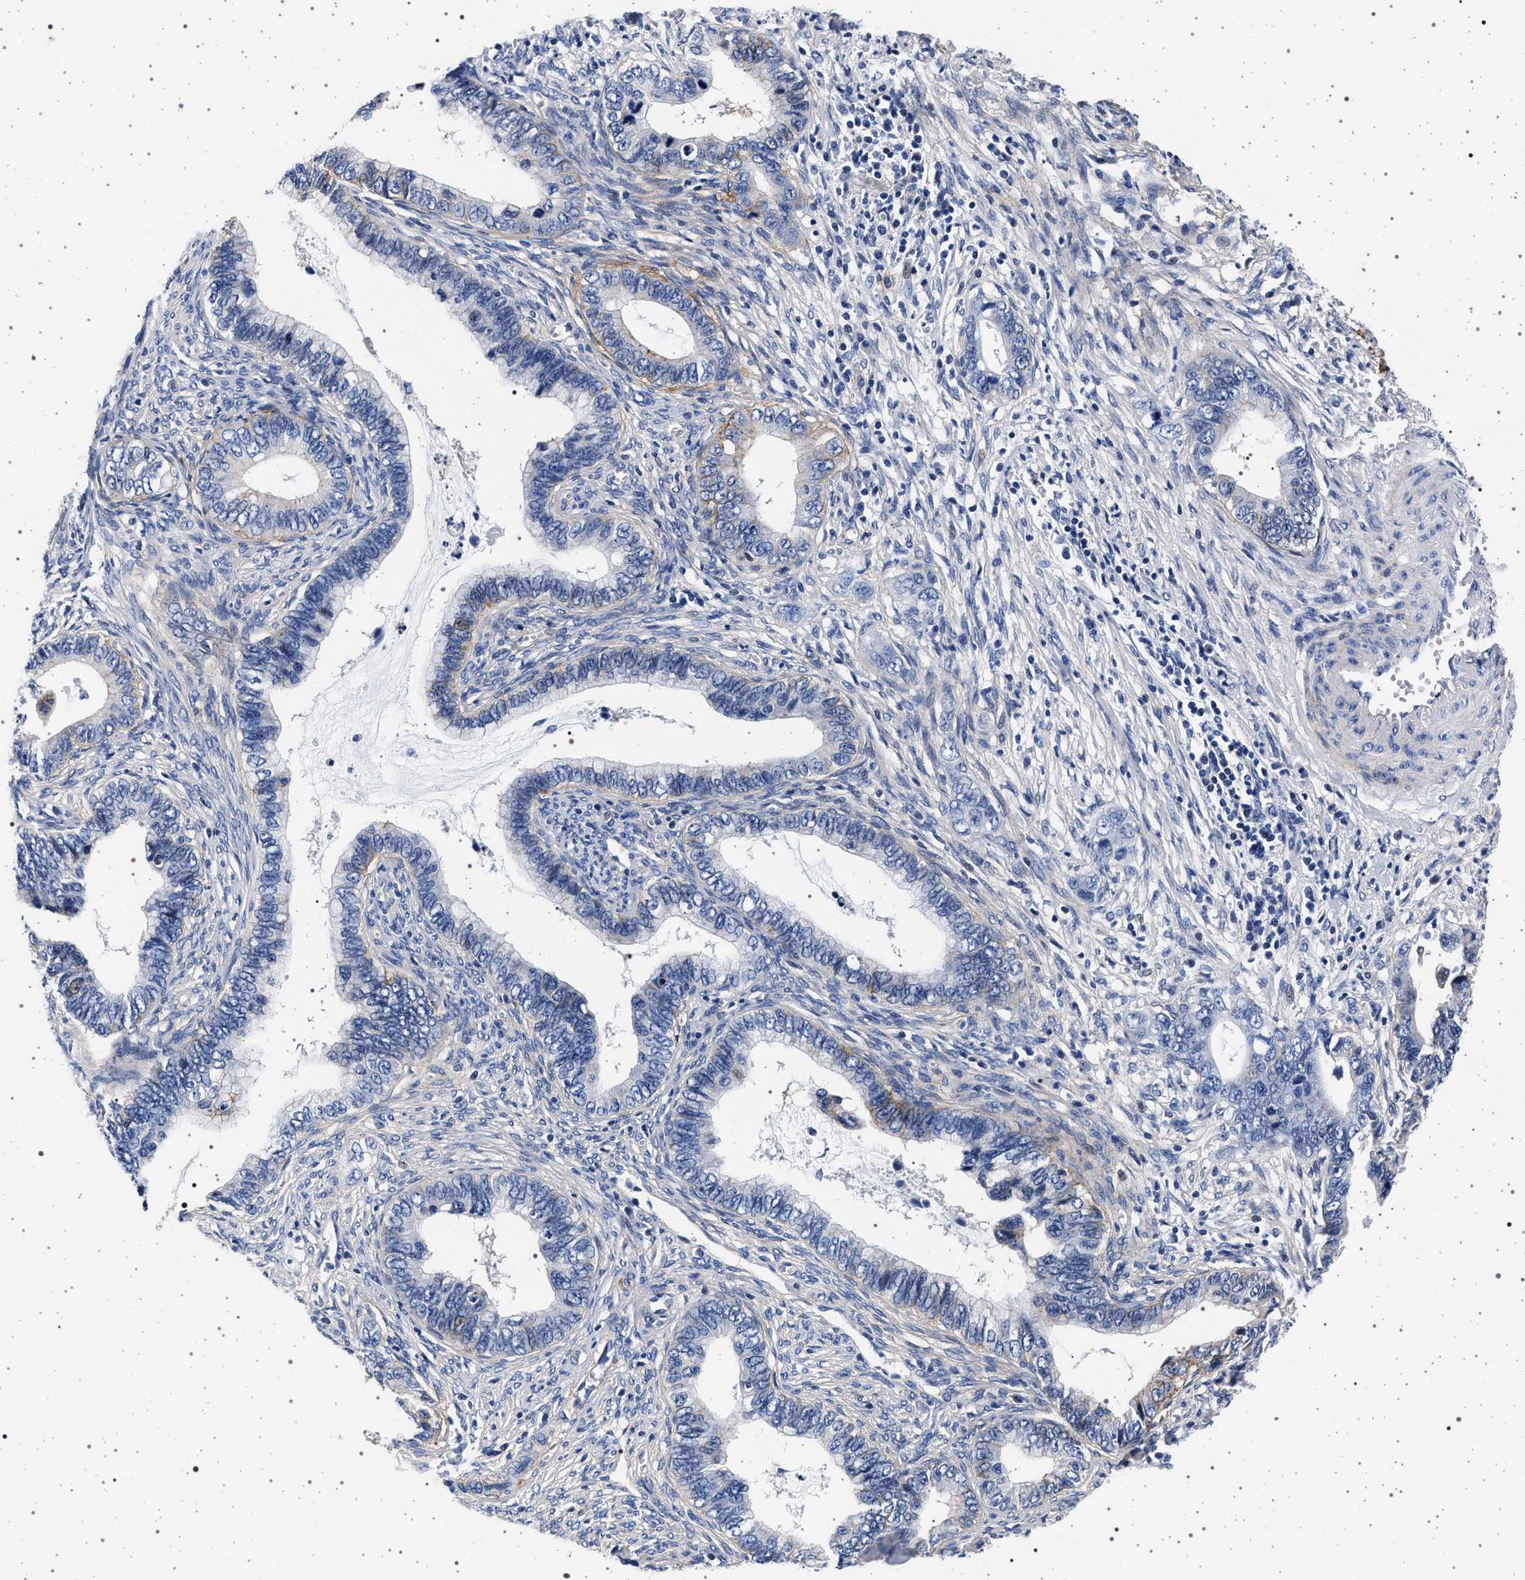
{"staining": {"intensity": "weak", "quantity": "<25%", "location": "cytoplasmic/membranous"}, "tissue": "cervical cancer", "cell_type": "Tumor cells", "image_type": "cancer", "snomed": [{"axis": "morphology", "description": "Adenocarcinoma, NOS"}, {"axis": "topography", "description": "Cervix"}], "caption": "This is a photomicrograph of immunohistochemistry staining of cervical cancer (adenocarcinoma), which shows no staining in tumor cells.", "gene": "SLC9A1", "patient": {"sex": "female", "age": 44}}